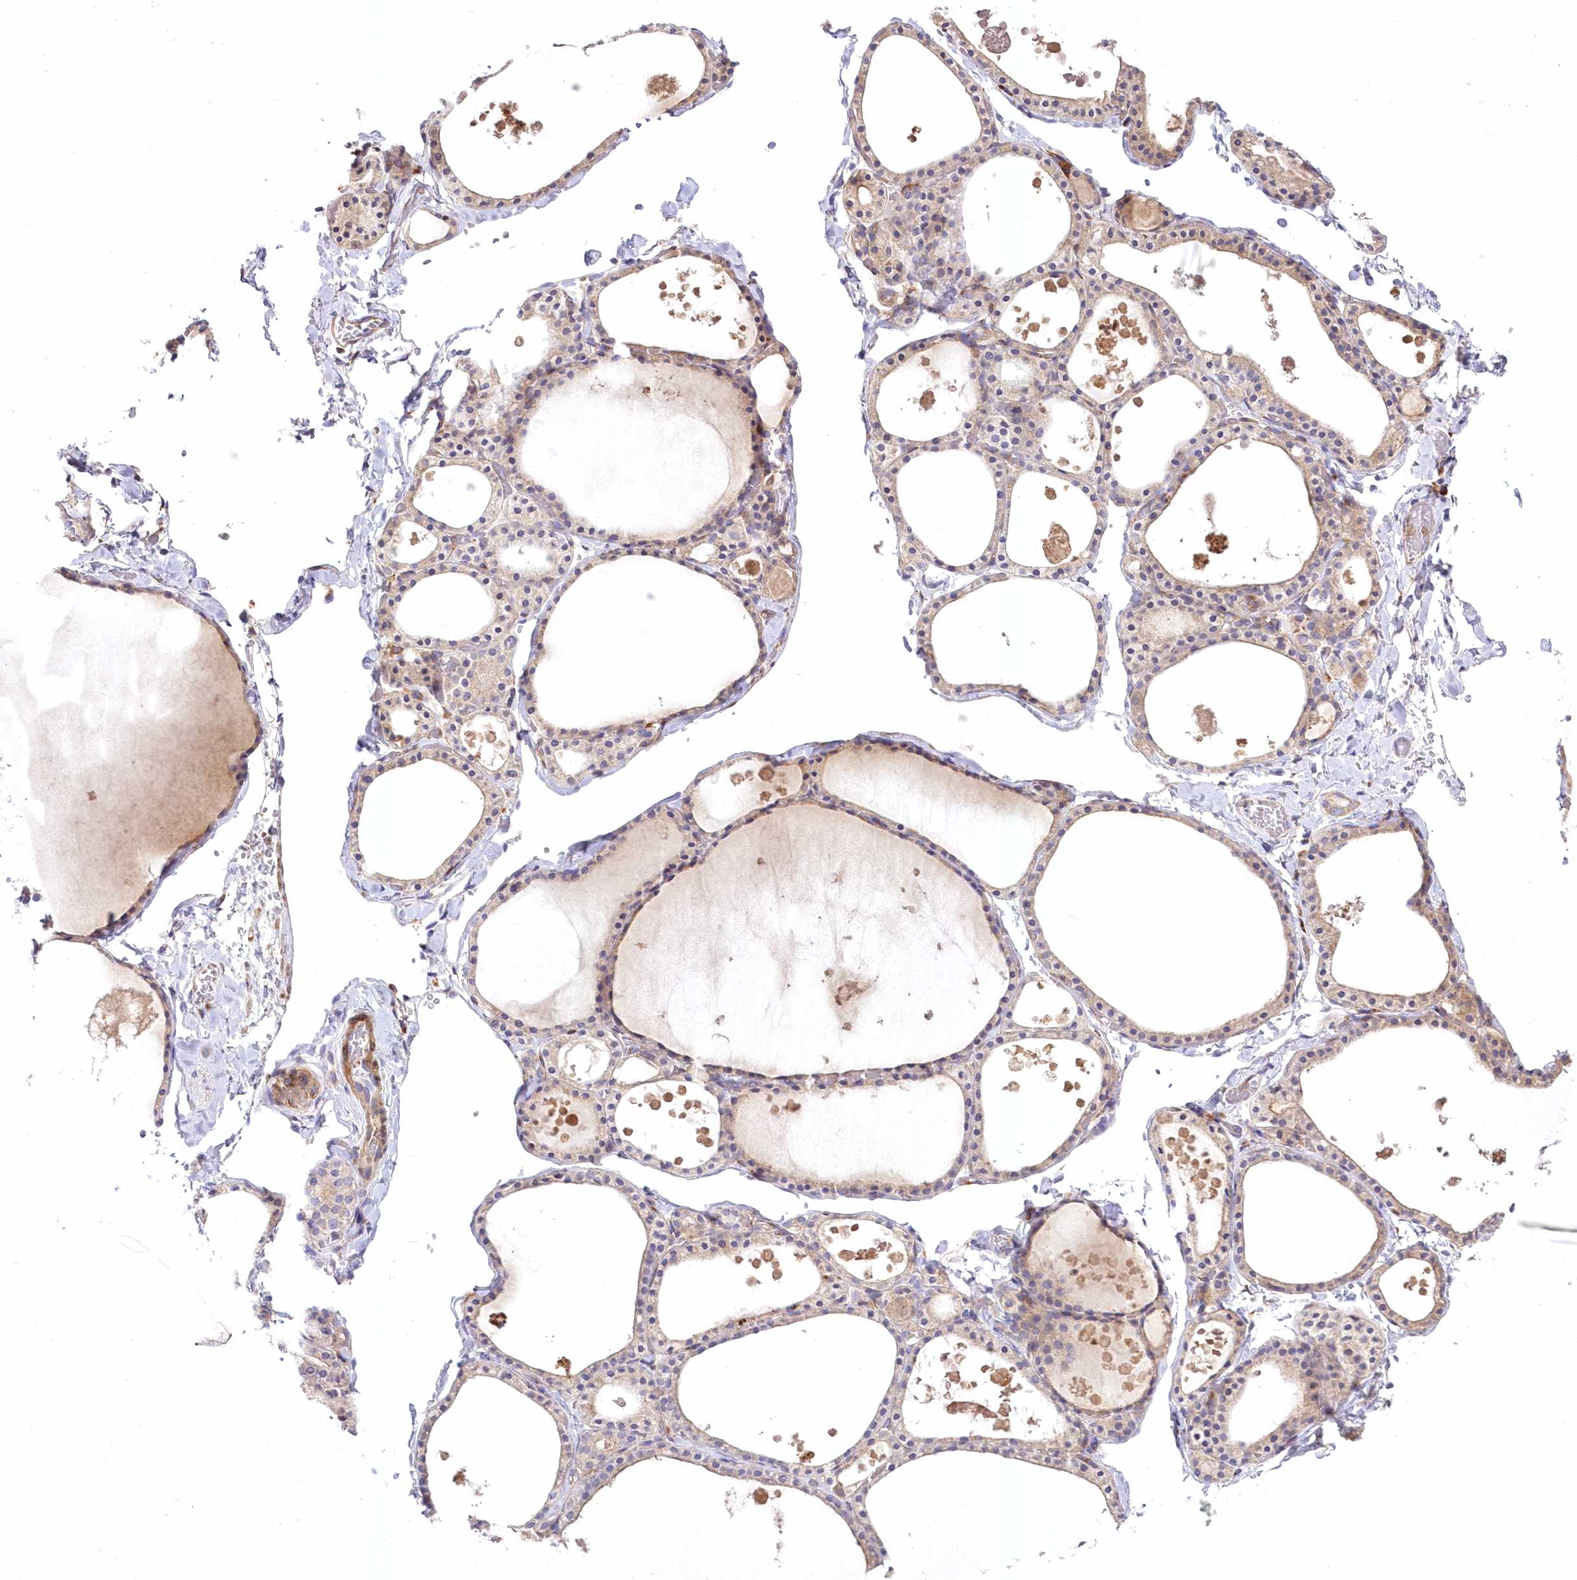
{"staining": {"intensity": "weak", "quantity": ">75%", "location": "cytoplasmic/membranous"}, "tissue": "thyroid gland", "cell_type": "Glandular cells", "image_type": "normal", "snomed": [{"axis": "morphology", "description": "Normal tissue, NOS"}, {"axis": "topography", "description": "Thyroid gland"}], "caption": "Immunohistochemical staining of normal human thyroid gland exhibits >75% levels of weak cytoplasmic/membranous protein expression in approximately >75% of glandular cells. Immunohistochemistry stains the protein in brown and the nuclei are stained blue.", "gene": "ARFGEF3", "patient": {"sex": "male", "age": 56}}